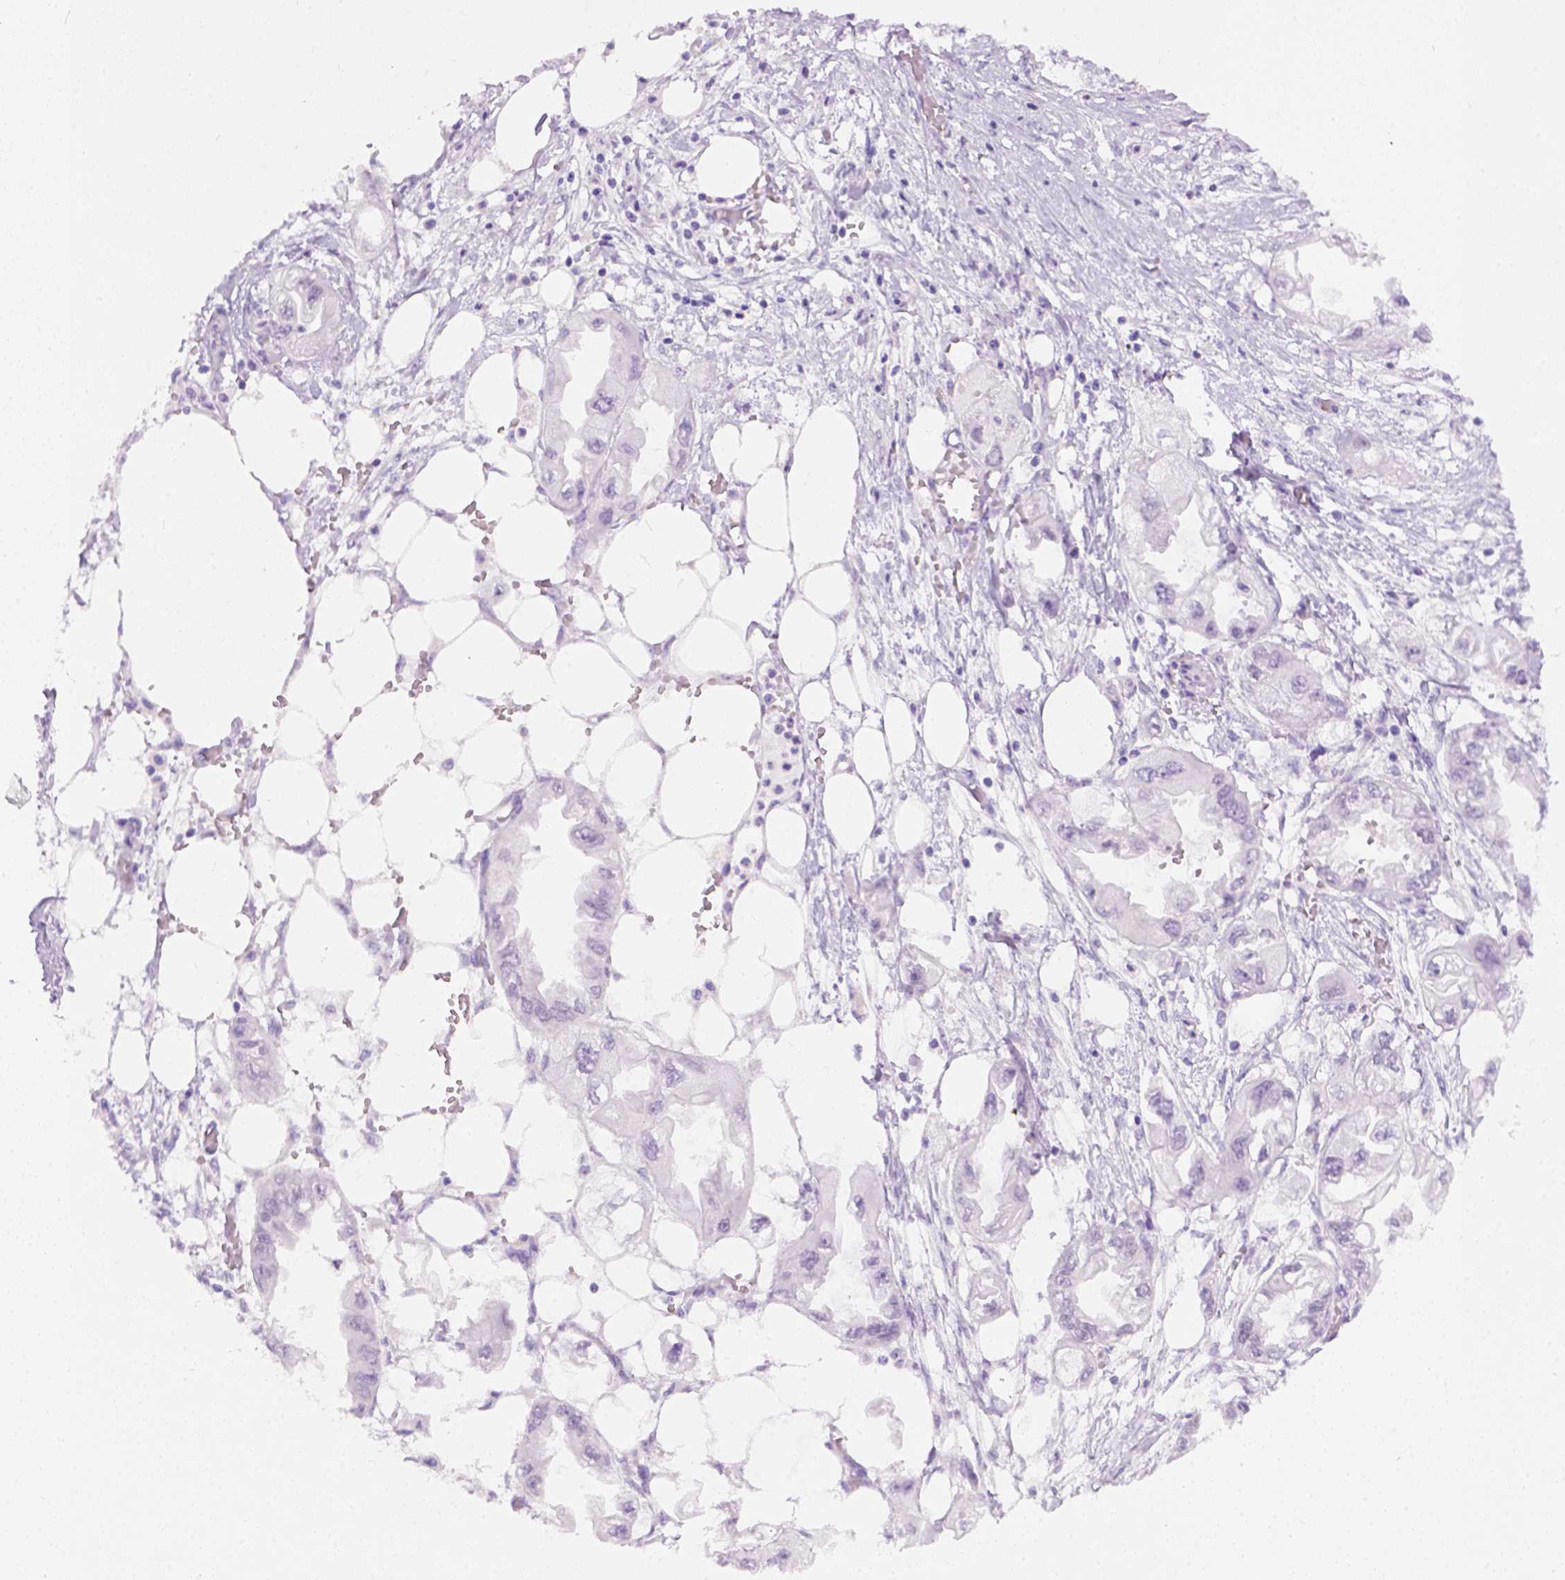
{"staining": {"intensity": "negative", "quantity": "none", "location": "none"}, "tissue": "endometrial cancer", "cell_type": "Tumor cells", "image_type": "cancer", "snomed": [{"axis": "morphology", "description": "Adenocarcinoma, NOS"}, {"axis": "morphology", "description": "Adenocarcinoma, metastatic, NOS"}, {"axis": "topography", "description": "Adipose tissue"}, {"axis": "topography", "description": "Endometrium"}], "caption": "DAB (3,3'-diaminobenzidine) immunohistochemical staining of human endometrial cancer (metastatic adenocarcinoma) demonstrates no significant staining in tumor cells. (DAB immunohistochemistry (IHC), high magnification).", "gene": "FAM184B", "patient": {"sex": "female", "age": 67}}